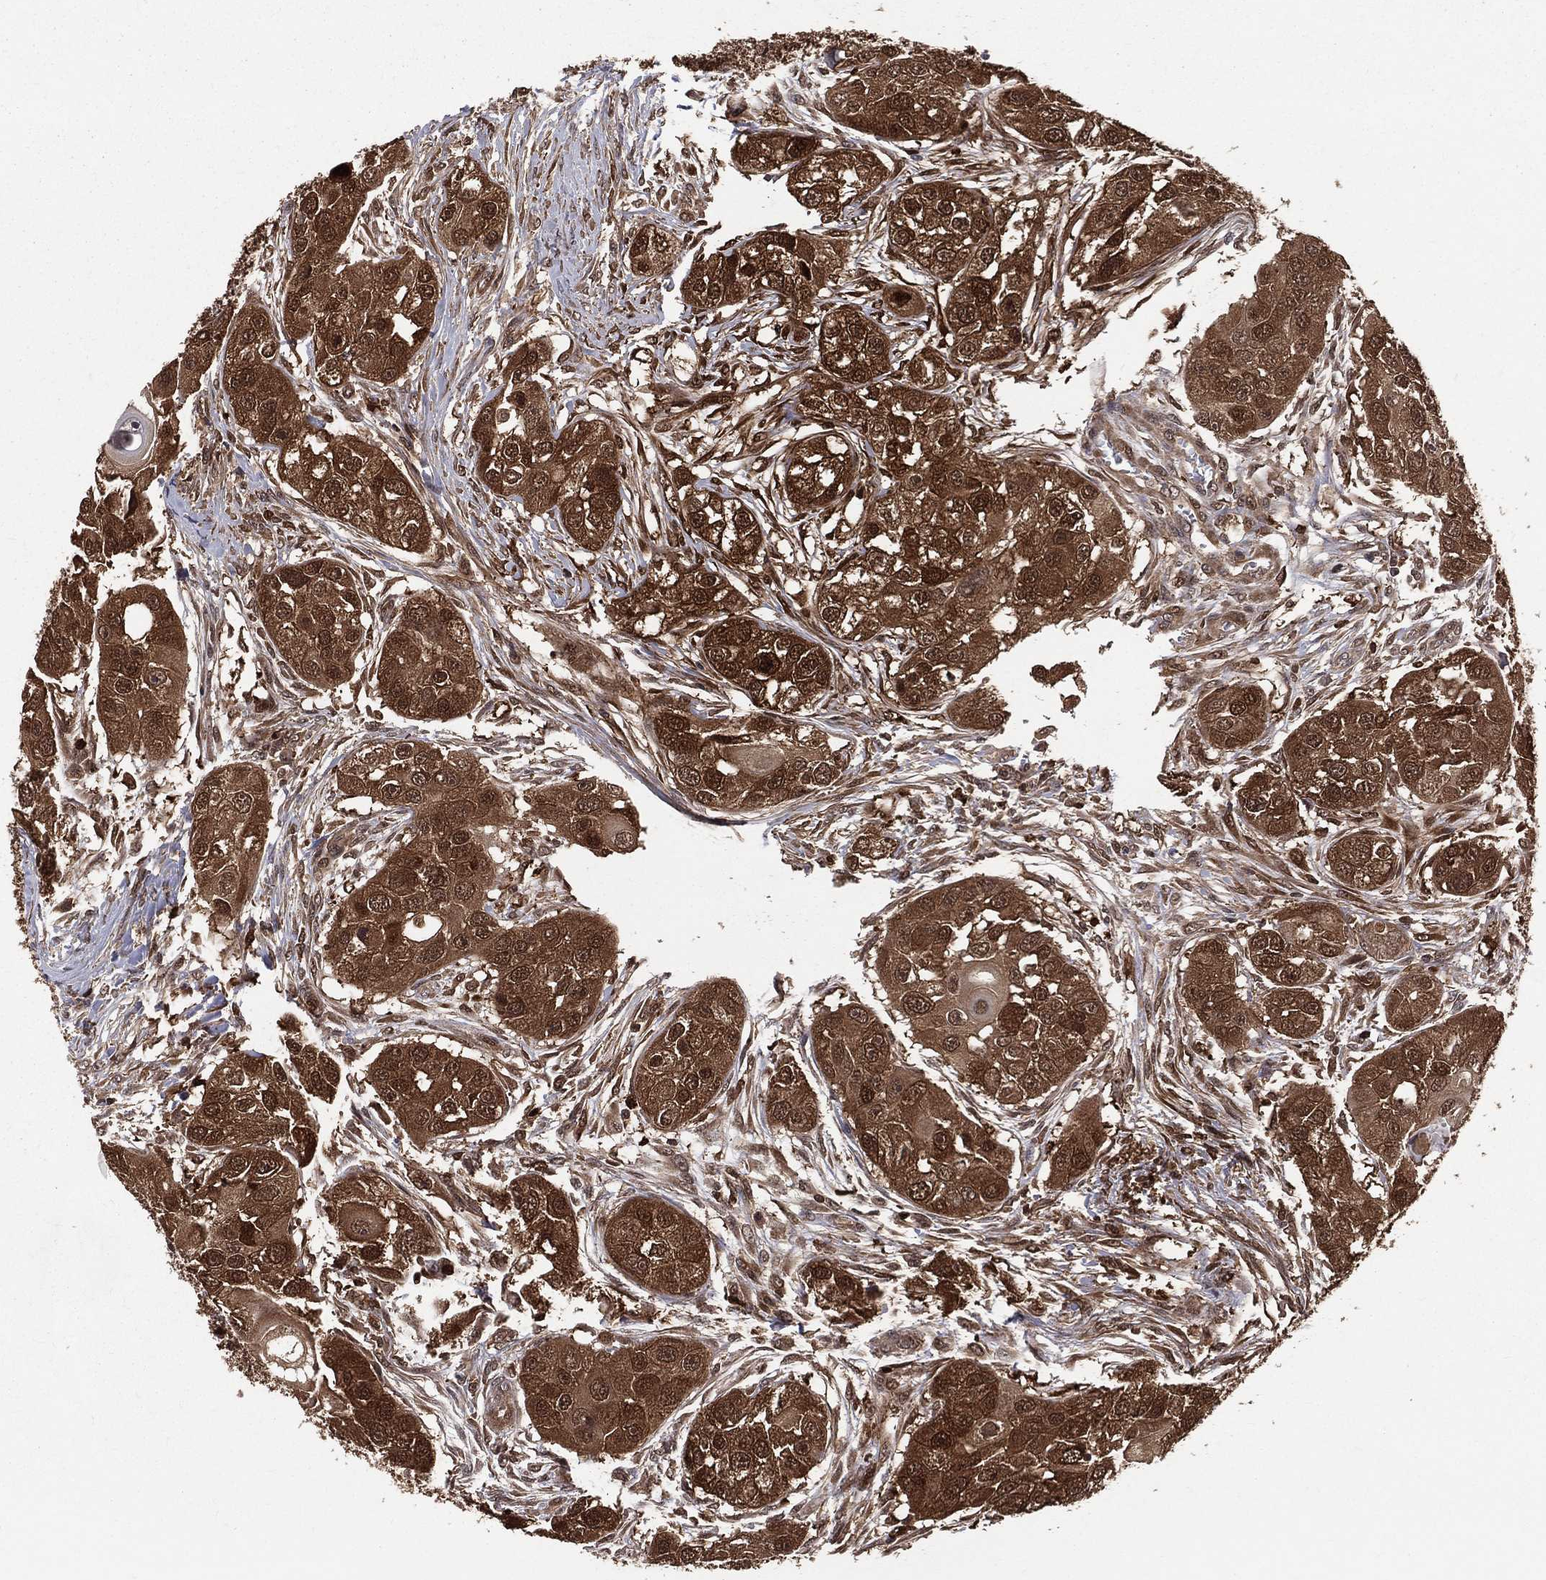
{"staining": {"intensity": "strong", "quantity": ">75%", "location": "cytoplasmic/membranous,nuclear"}, "tissue": "head and neck cancer", "cell_type": "Tumor cells", "image_type": "cancer", "snomed": [{"axis": "morphology", "description": "Normal tissue, NOS"}, {"axis": "morphology", "description": "Squamous cell carcinoma, NOS"}, {"axis": "topography", "description": "Skeletal muscle"}, {"axis": "topography", "description": "Head-Neck"}], "caption": "Immunohistochemistry photomicrograph of neoplastic tissue: head and neck cancer (squamous cell carcinoma) stained using immunohistochemistry (IHC) reveals high levels of strong protein expression localized specifically in the cytoplasmic/membranous and nuclear of tumor cells, appearing as a cytoplasmic/membranous and nuclear brown color.", "gene": "ENO1", "patient": {"sex": "male", "age": 51}}